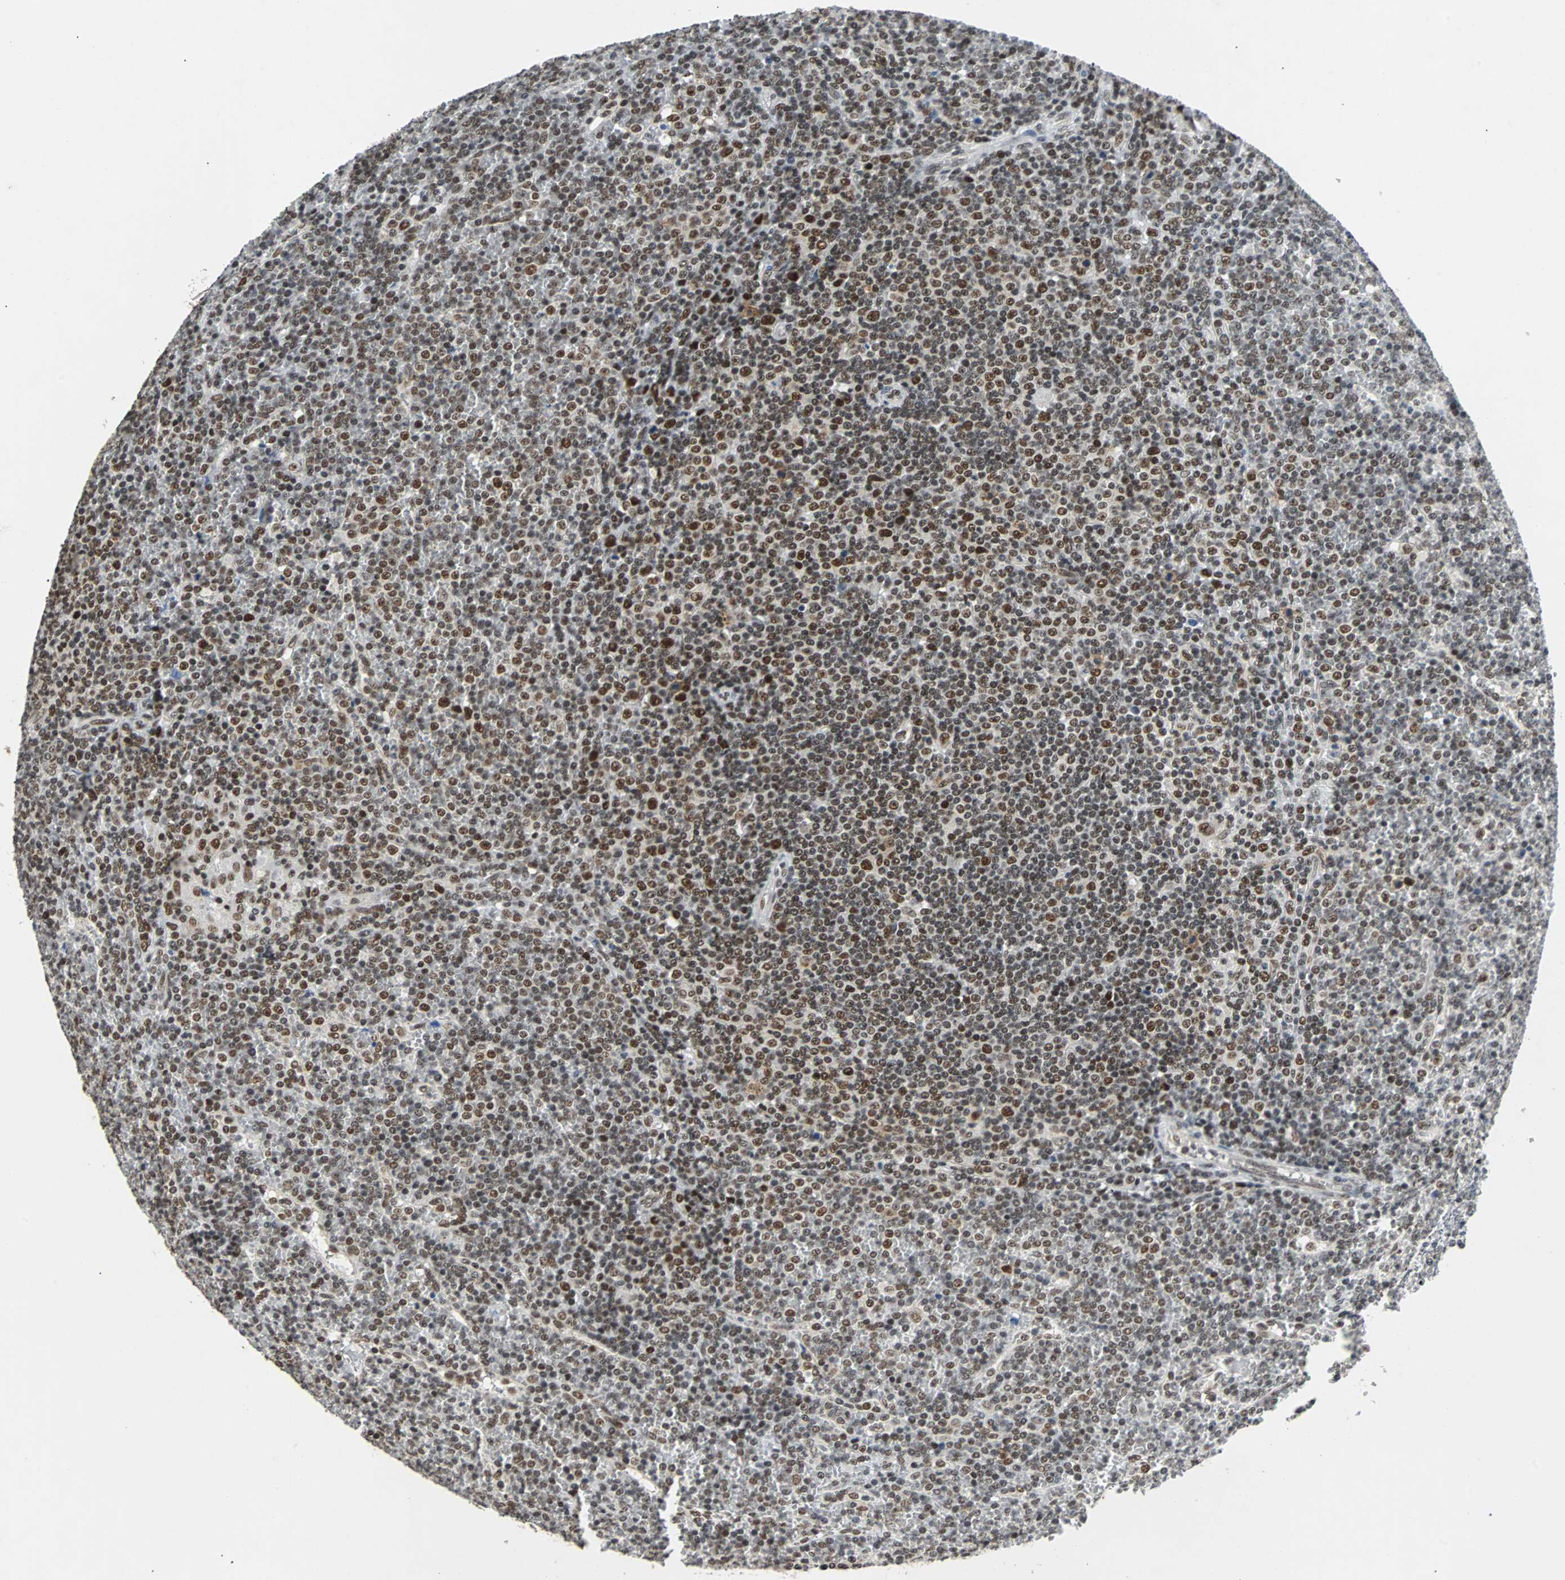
{"staining": {"intensity": "moderate", "quantity": ">75%", "location": "nuclear"}, "tissue": "lymphoma", "cell_type": "Tumor cells", "image_type": "cancer", "snomed": [{"axis": "morphology", "description": "Malignant lymphoma, non-Hodgkin's type, Low grade"}, {"axis": "topography", "description": "Spleen"}], "caption": "Malignant lymphoma, non-Hodgkin's type (low-grade) stained with immunohistochemistry (IHC) exhibits moderate nuclear expression in approximately >75% of tumor cells. Using DAB (3,3'-diaminobenzidine) (brown) and hematoxylin (blue) stains, captured at high magnification using brightfield microscopy.", "gene": "GATAD2A", "patient": {"sex": "female", "age": 19}}